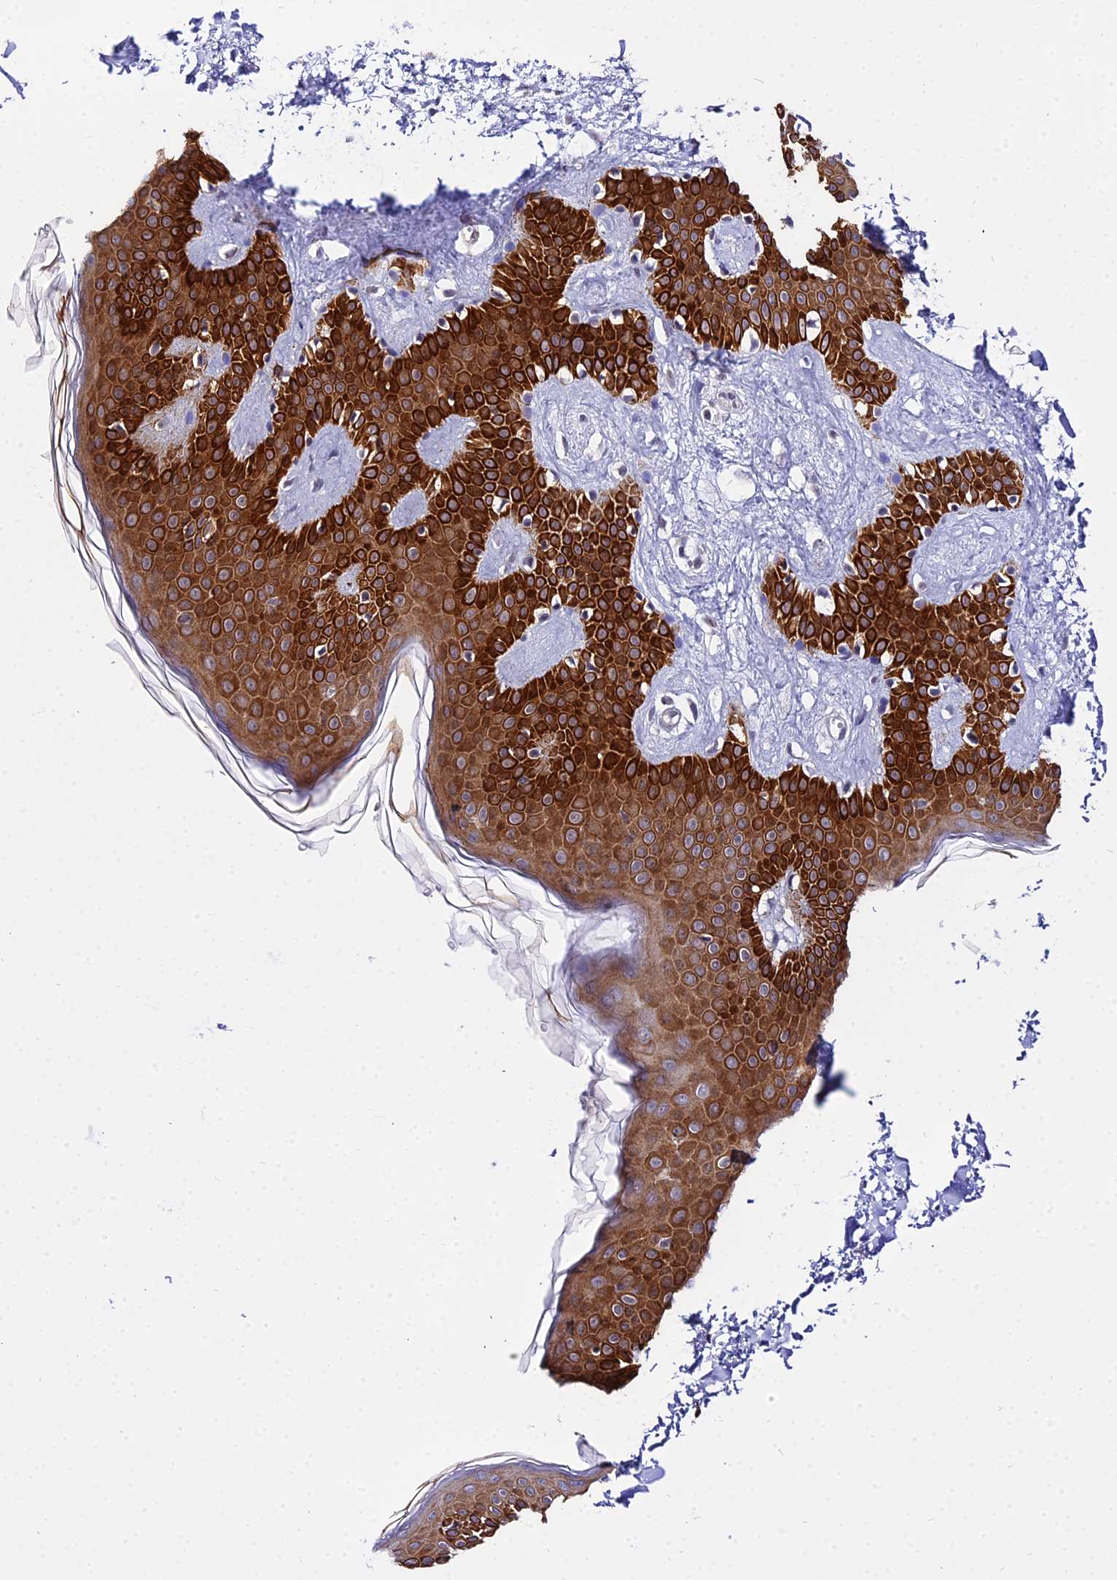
{"staining": {"intensity": "negative", "quantity": "none", "location": "none"}, "tissue": "skin", "cell_type": "Fibroblasts", "image_type": "normal", "snomed": [{"axis": "morphology", "description": "Normal tissue, NOS"}, {"axis": "topography", "description": "Skin"}], "caption": "The photomicrograph exhibits no significant staining in fibroblasts of skin.", "gene": "ZNF628", "patient": {"sex": "male", "age": 67}}